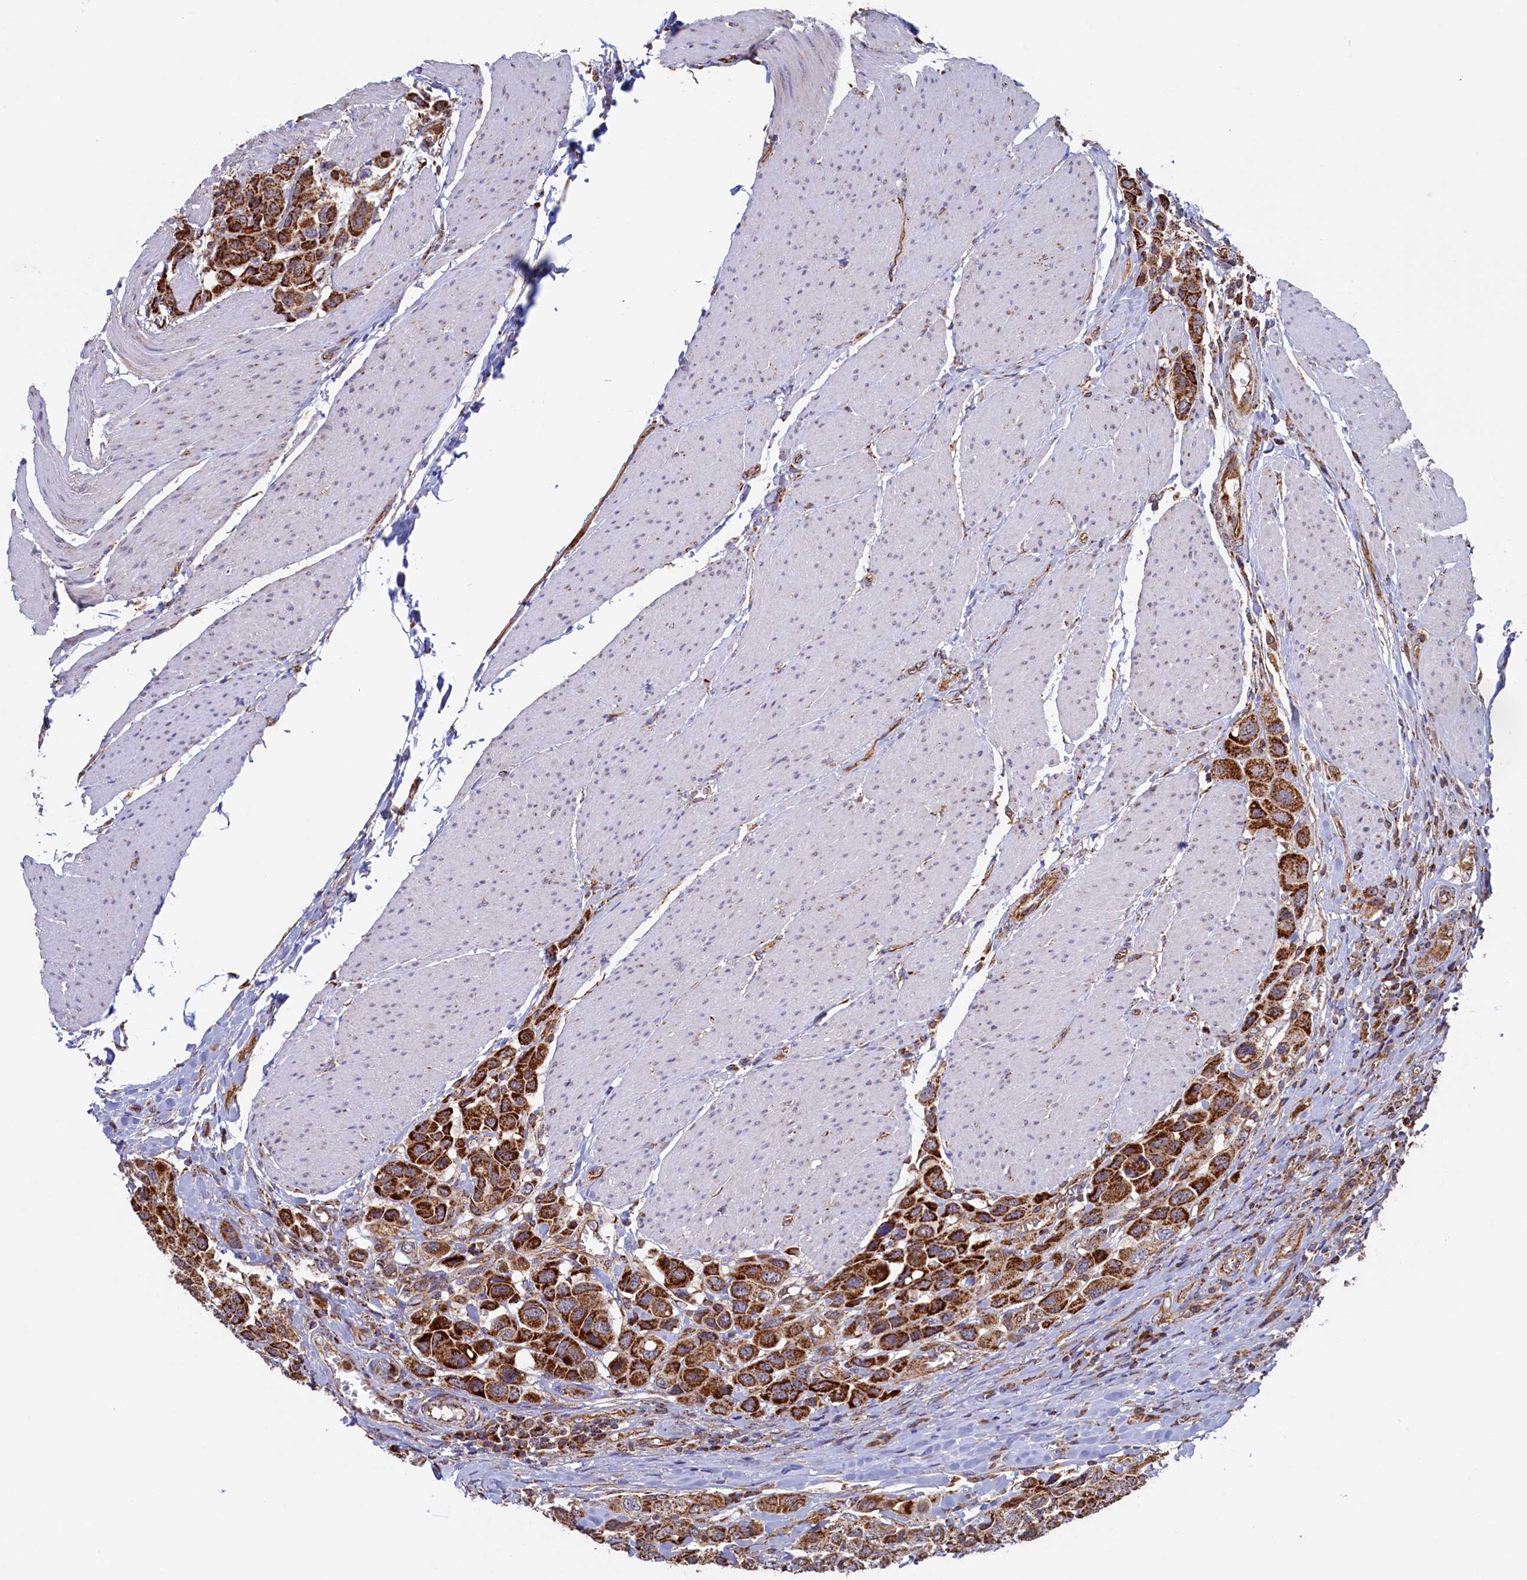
{"staining": {"intensity": "strong", "quantity": ">75%", "location": "cytoplasmic/membranous"}, "tissue": "urothelial cancer", "cell_type": "Tumor cells", "image_type": "cancer", "snomed": [{"axis": "morphology", "description": "Urothelial carcinoma, High grade"}, {"axis": "topography", "description": "Urinary bladder"}], "caption": "There is high levels of strong cytoplasmic/membranous positivity in tumor cells of high-grade urothelial carcinoma, as demonstrated by immunohistochemical staining (brown color).", "gene": "UBE3B", "patient": {"sex": "male", "age": 50}}